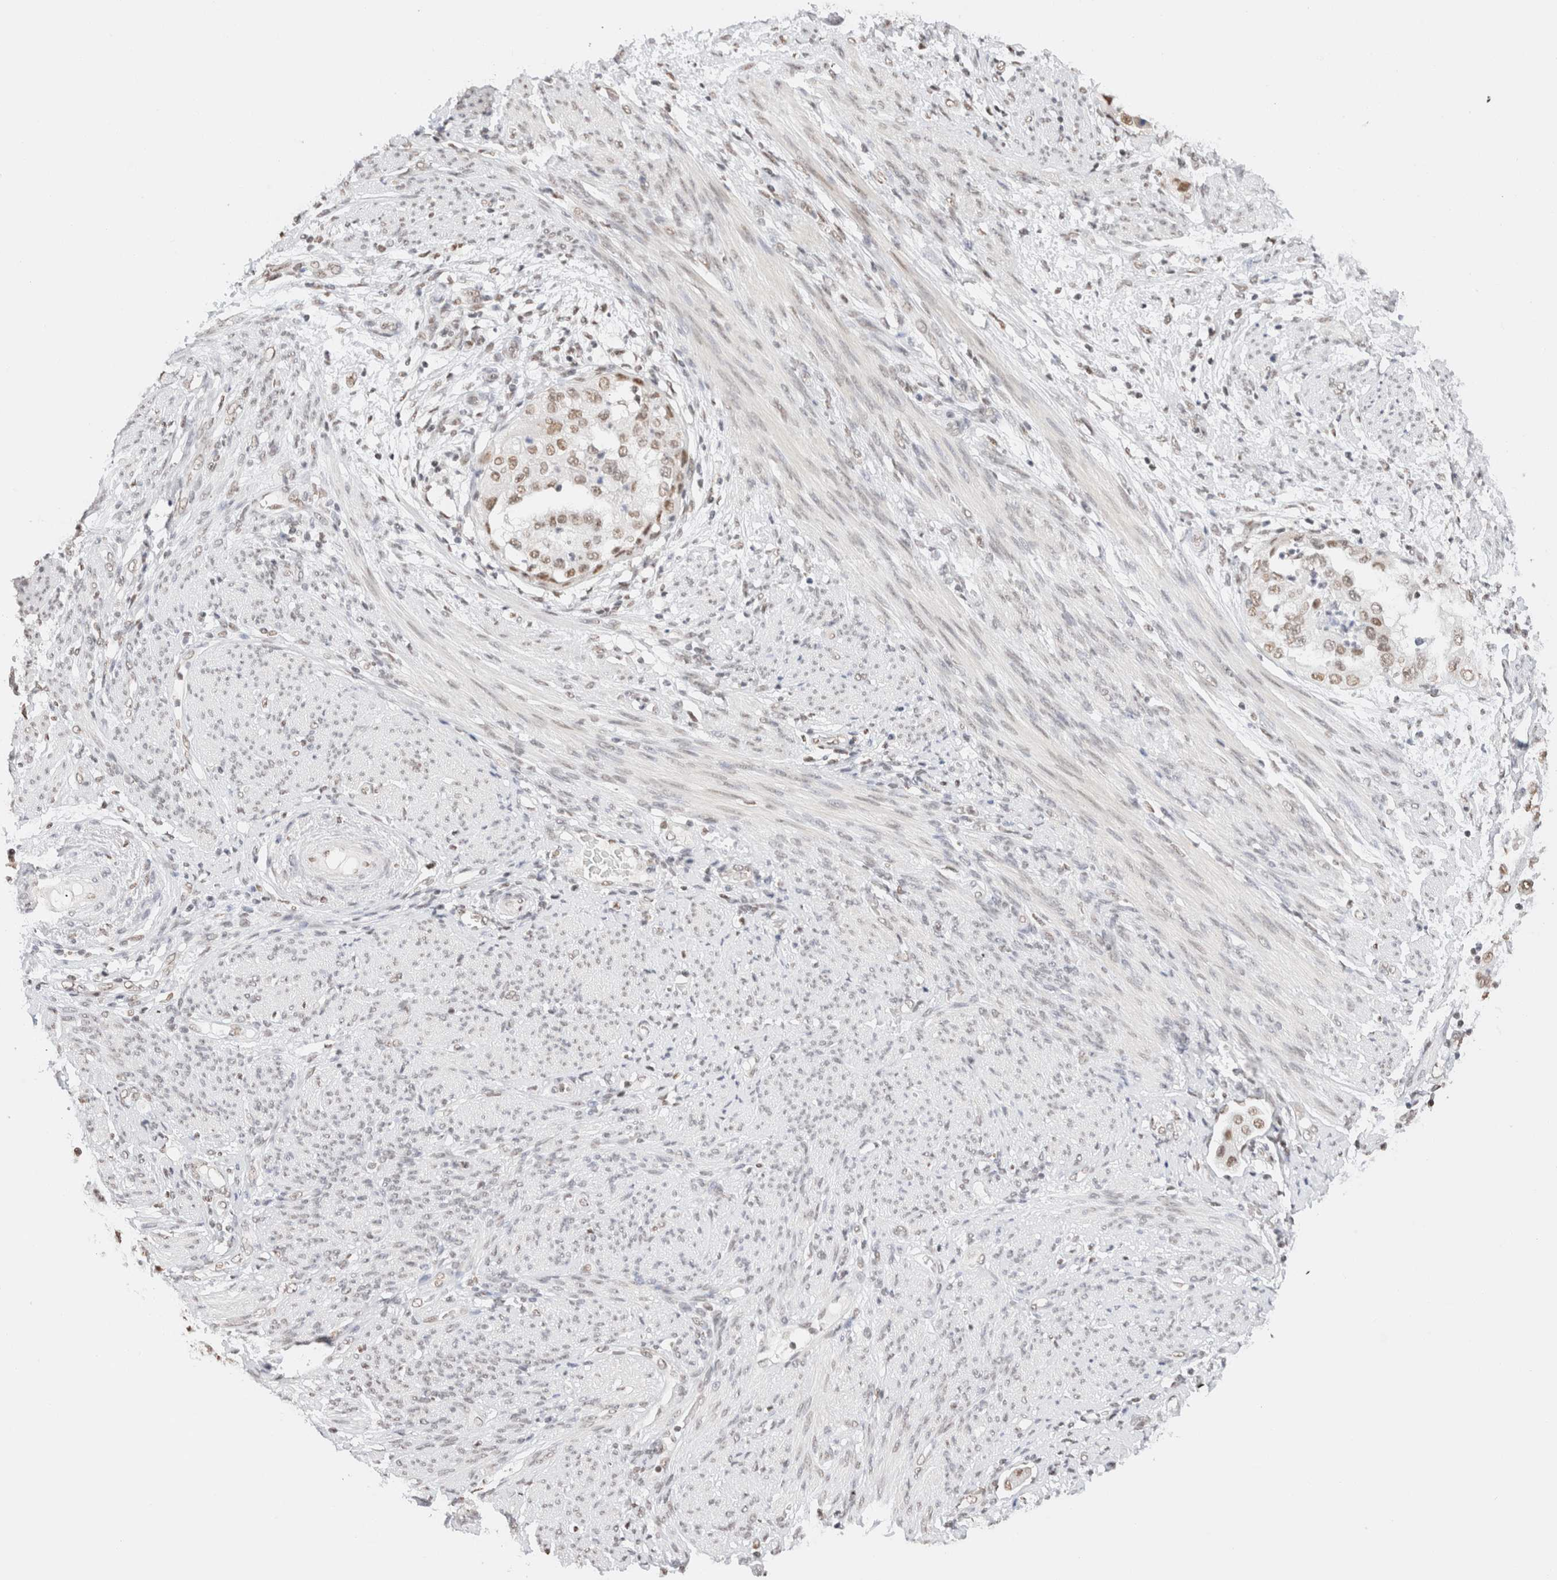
{"staining": {"intensity": "moderate", "quantity": ">75%", "location": "nuclear"}, "tissue": "endometrial cancer", "cell_type": "Tumor cells", "image_type": "cancer", "snomed": [{"axis": "morphology", "description": "Adenocarcinoma, NOS"}, {"axis": "topography", "description": "Endometrium"}], "caption": "Endometrial cancer (adenocarcinoma) stained for a protein demonstrates moderate nuclear positivity in tumor cells.", "gene": "SUPT3H", "patient": {"sex": "female", "age": 85}}